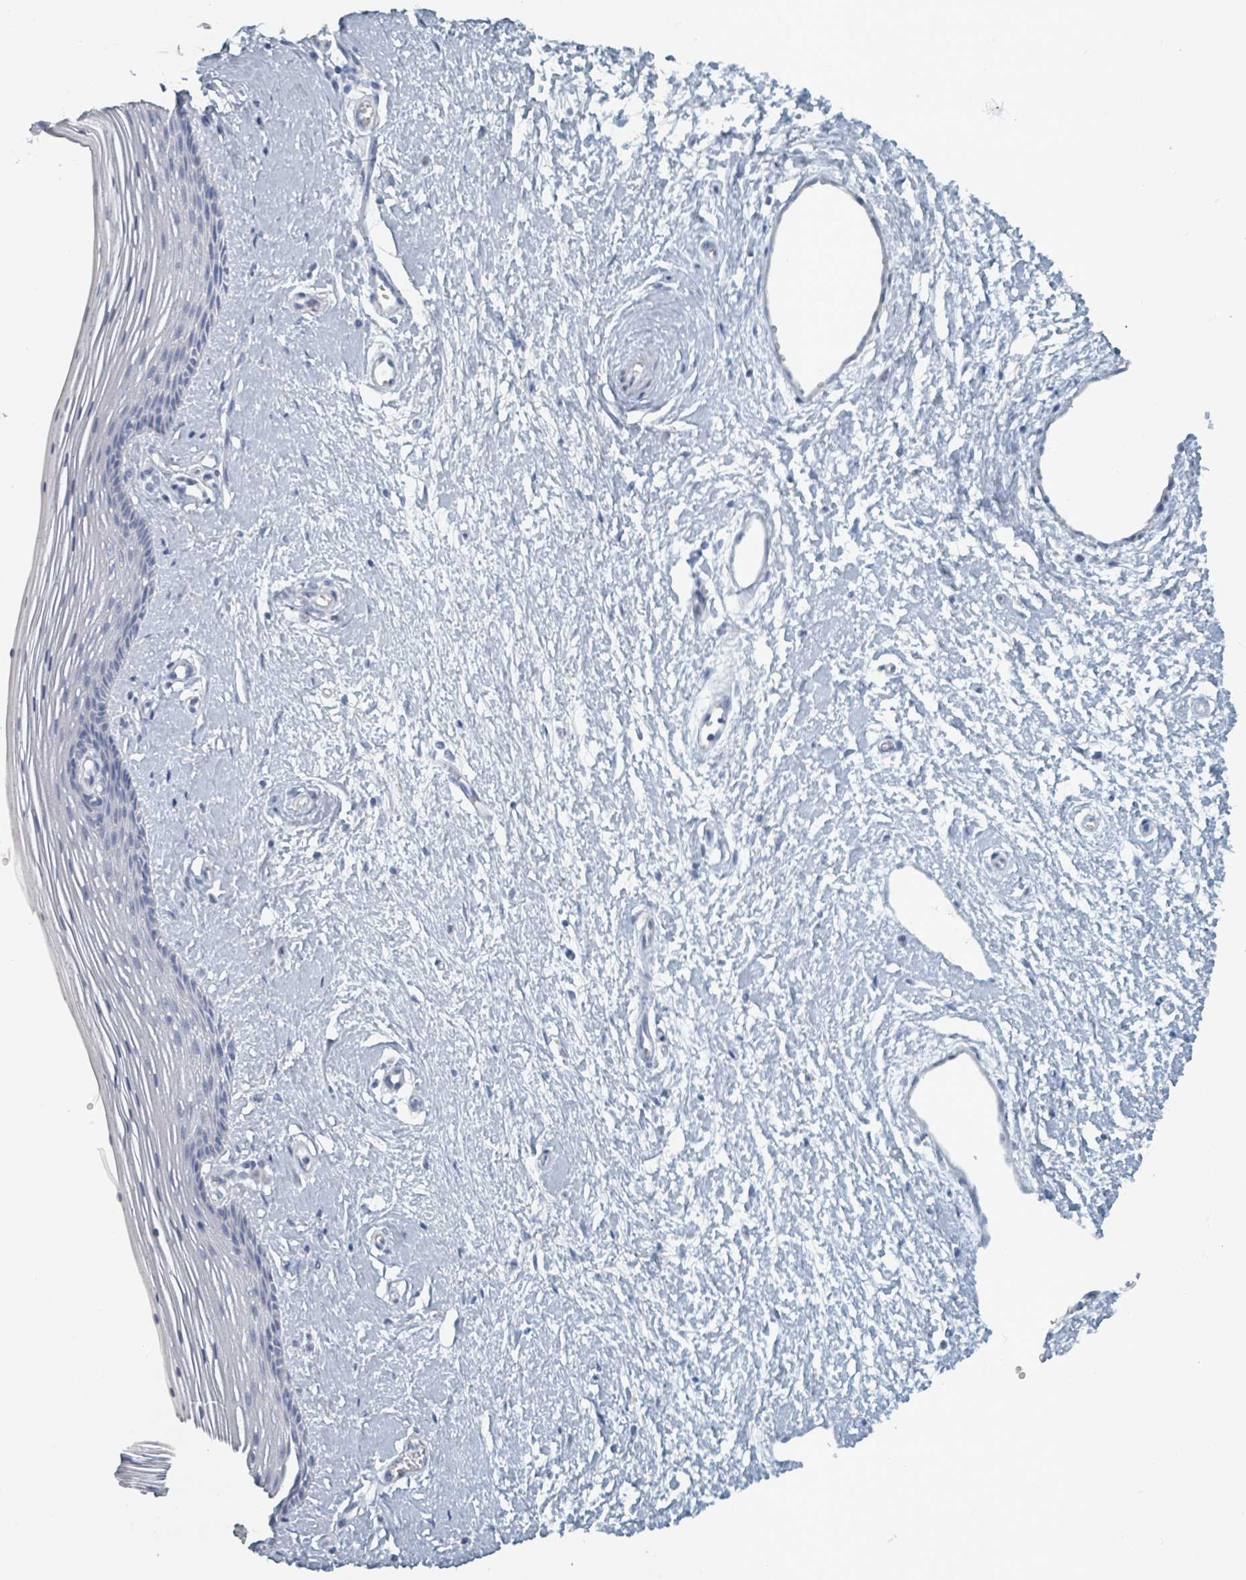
{"staining": {"intensity": "negative", "quantity": "none", "location": "none"}, "tissue": "vagina", "cell_type": "Squamous epithelial cells", "image_type": "normal", "snomed": [{"axis": "morphology", "description": "Normal tissue, NOS"}, {"axis": "topography", "description": "Vagina"}], "caption": "Immunohistochemical staining of benign human vagina shows no significant staining in squamous epithelial cells.", "gene": "HEATR5A", "patient": {"sex": "female", "age": 46}}